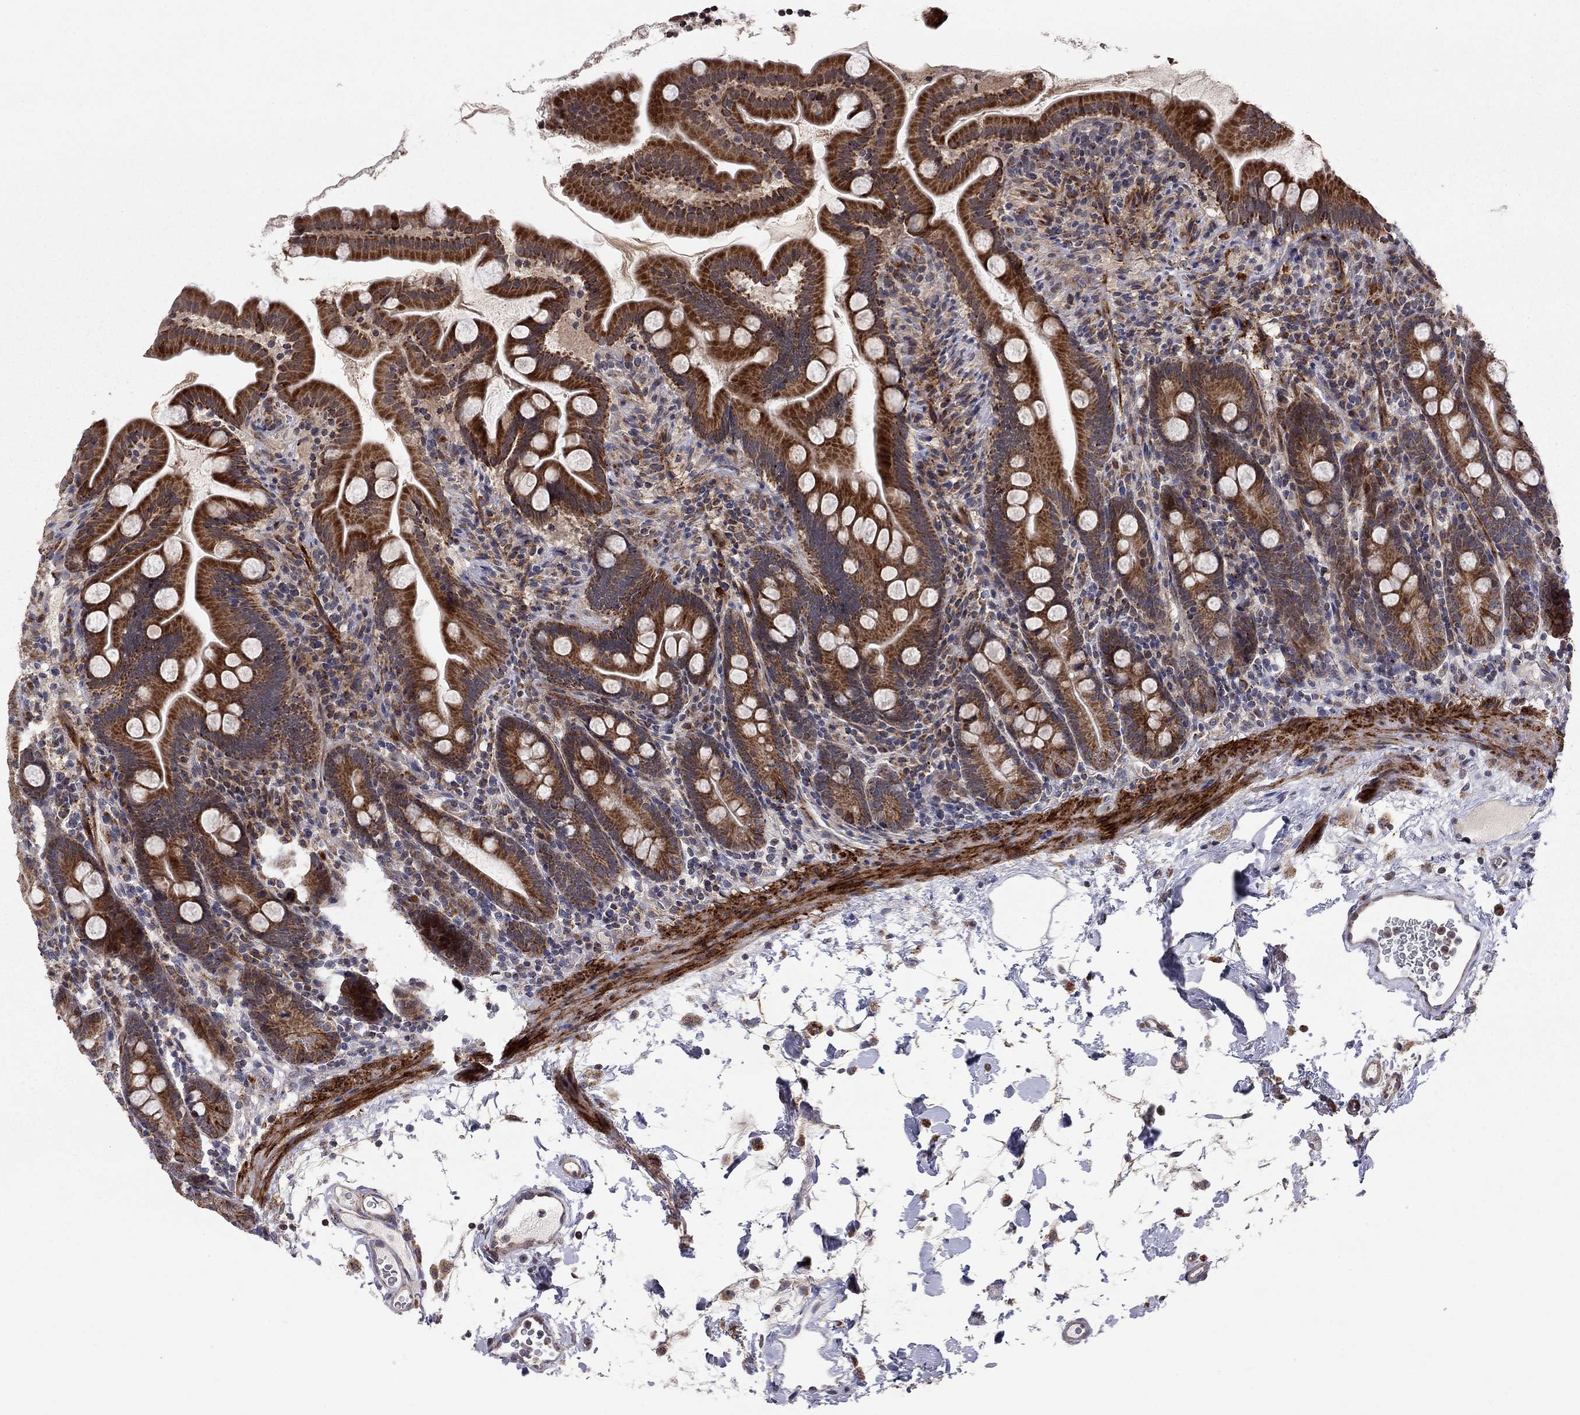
{"staining": {"intensity": "strong", "quantity": ">75%", "location": "cytoplasmic/membranous"}, "tissue": "small intestine", "cell_type": "Glandular cells", "image_type": "normal", "snomed": [{"axis": "morphology", "description": "Normal tissue, NOS"}, {"axis": "topography", "description": "Small intestine"}], "caption": "Brown immunohistochemical staining in benign small intestine shows strong cytoplasmic/membranous positivity in approximately >75% of glandular cells. (Brightfield microscopy of DAB IHC at high magnification).", "gene": "IDS", "patient": {"sex": "female", "age": 44}}